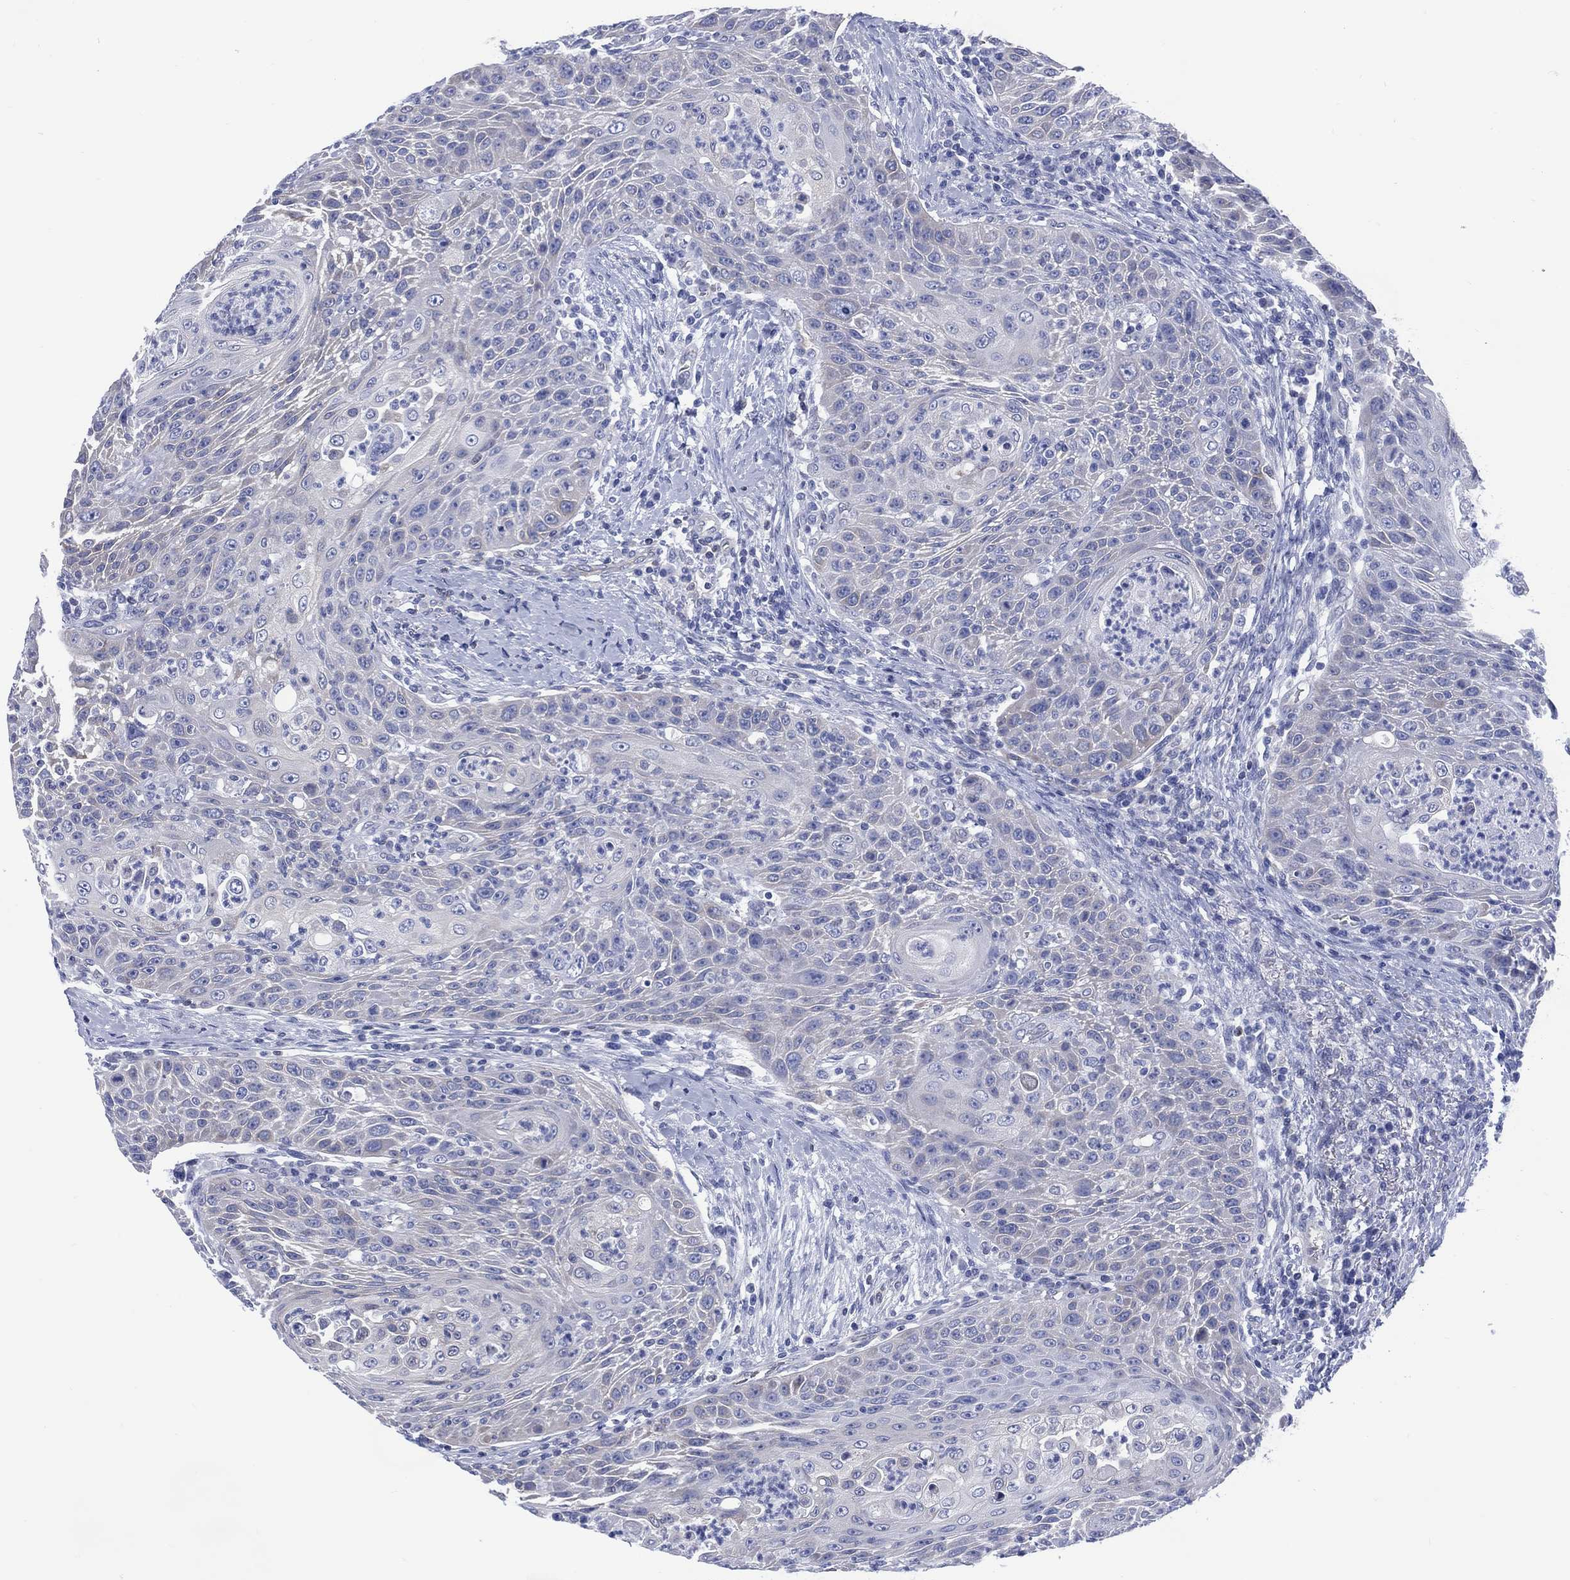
{"staining": {"intensity": "negative", "quantity": "none", "location": "none"}, "tissue": "head and neck cancer", "cell_type": "Tumor cells", "image_type": "cancer", "snomed": [{"axis": "morphology", "description": "Squamous cell carcinoma, NOS"}, {"axis": "topography", "description": "Head-Neck"}], "caption": "This is an immunohistochemistry image of head and neck cancer (squamous cell carcinoma). There is no positivity in tumor cells.", "gene": "DDI1", "patient": {"sex": "male", "age": 69}}